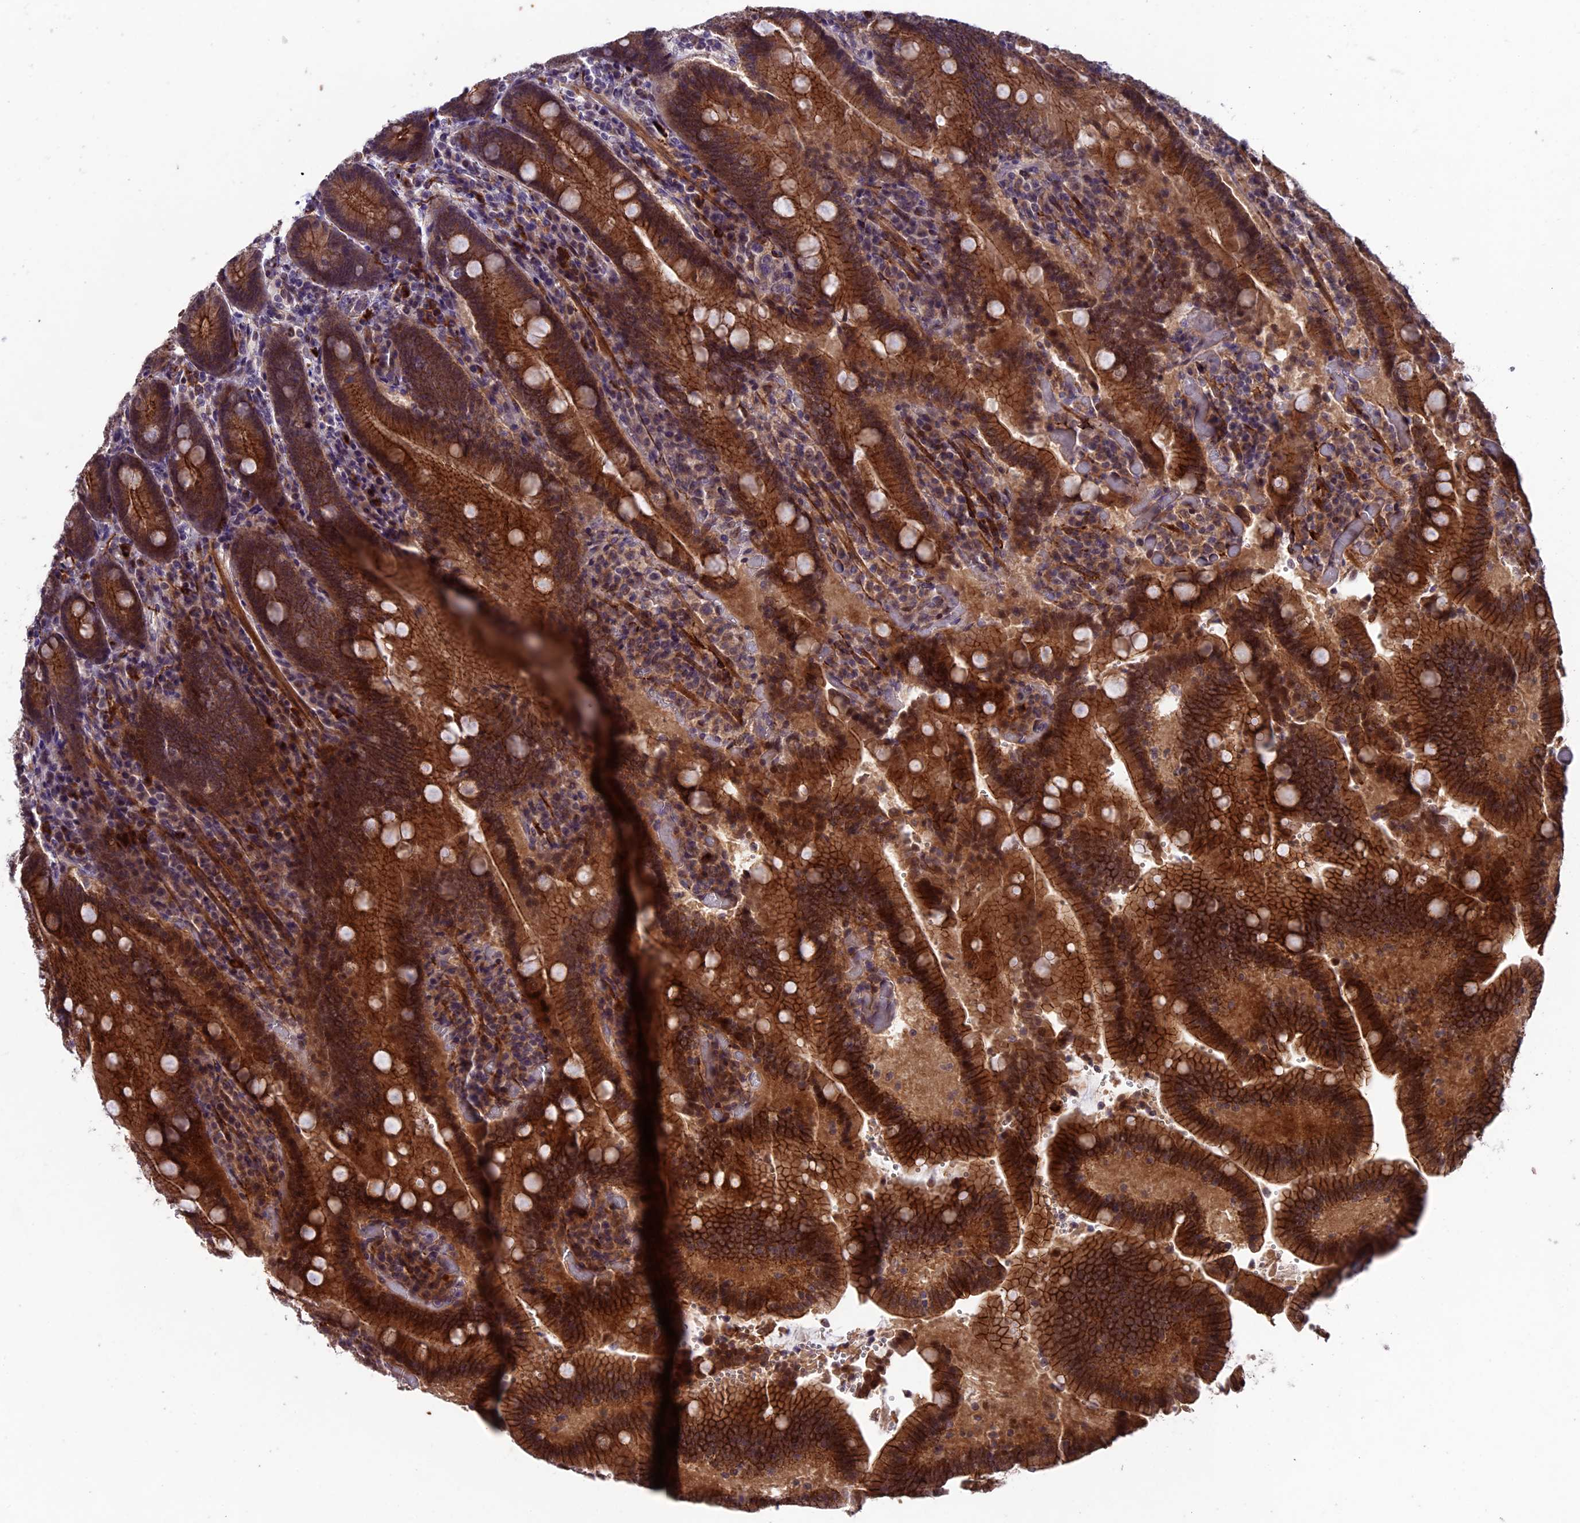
{"staining": {"intensity": "strong", "quantity": ">75%", "location": "cytoplasmic/membranous"}, "tissue": "duodenum", "cell_type": "Glandular cells", "image_type": "normal", "snomed": [{"axis": "morphology", "description": "Normal tissue, NOS"}, {"axis": "topography", "description": "Duodenum"}], "caption": "This image reveals immunohistochemistry (IHC) staining of benign duodenum, with high strong cytoplasmic/membranous expression in approximately >75% of glandular cells.", "gene": "SIPA1L3", "patient": {"sex": "female", "age": 62}}